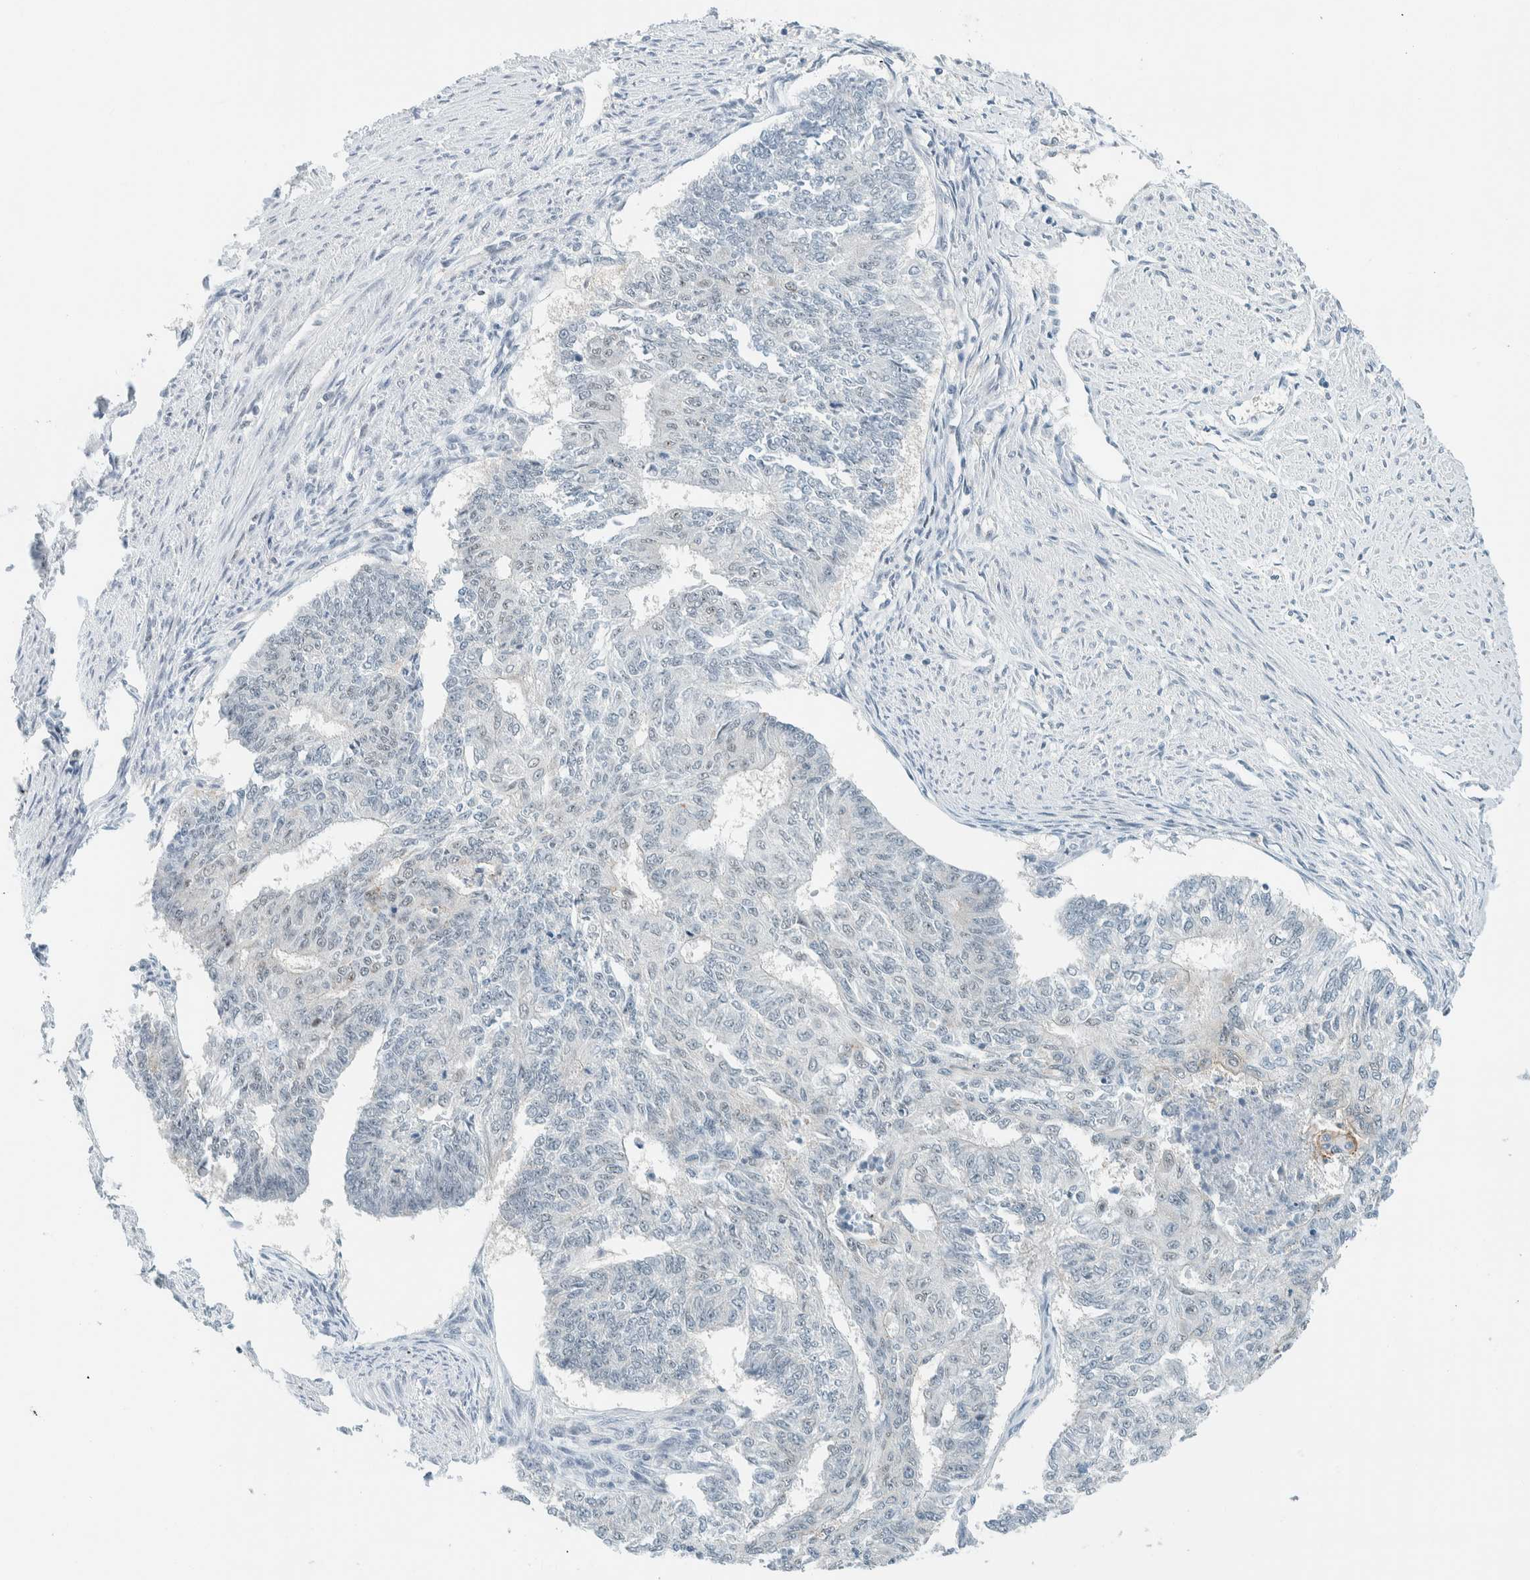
{"staining": {"intensity": "negative", "quantity": "none", "location": "none"}, "tissue": "endometrial cancer", "cell_type": "Tumor cells", "image_type": "cancer", "snomed": [{"axis": "morphology", "description": "Adenocarcinoma, NOS"}, {"axis": "topography", "description": "Endometrium"}], "caption": "Histopathology image shows no significant protein expression in tumor cells of endometrial cancer (adenocarcinoma).", "gene": "CYSRT1", "patient": {"sex": "female", "age": 32}}